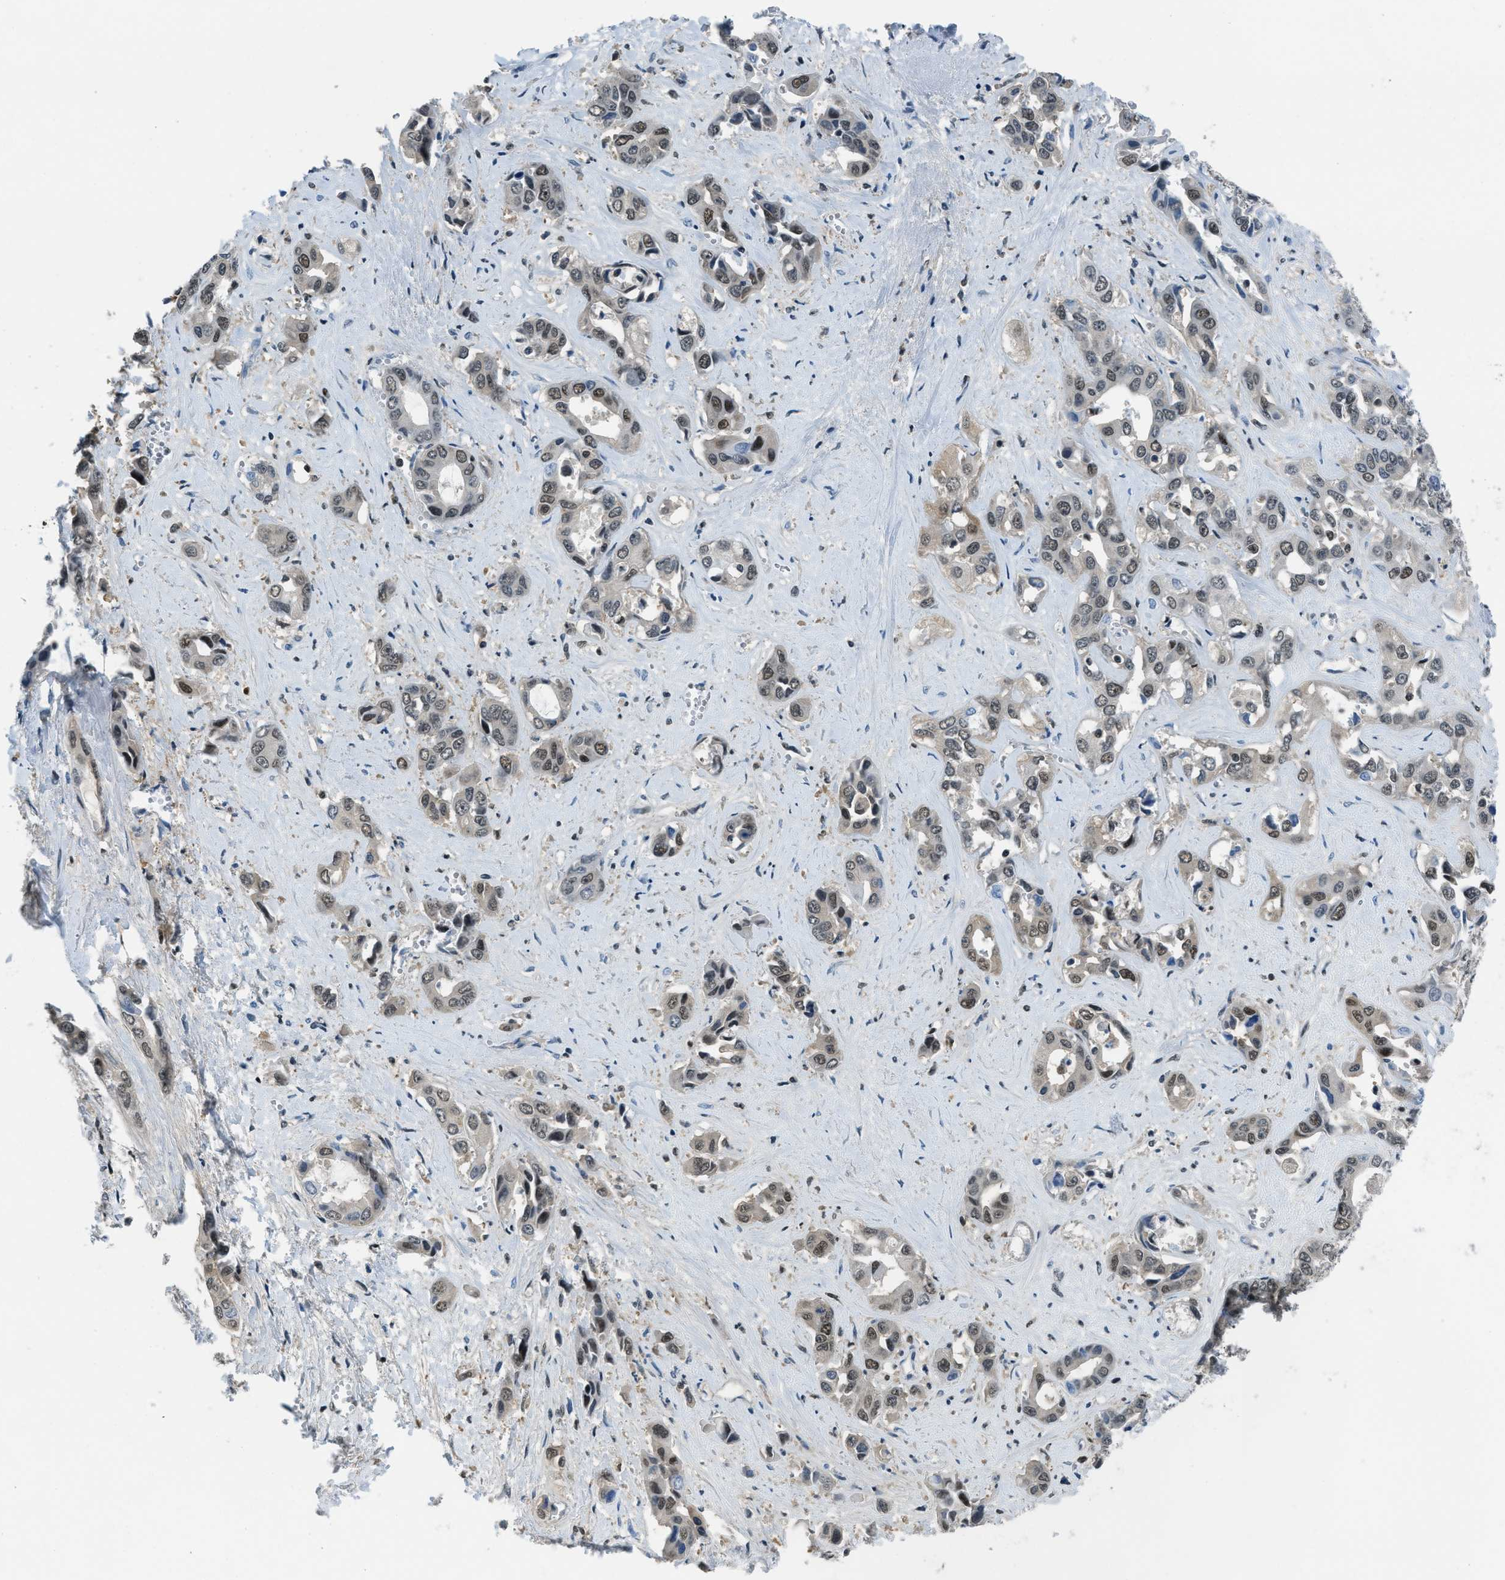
{"staining": {"intensity": "moderate", "quantity": "25%-75%", "location": "nuclear"}, "tissue": "liver cancer", "cell_type": "Tumor cells", "image_type": "cancer", "snomed": [{"axis": "morphology", "description": "Cholangiocarcinoma"}, {"axis": "topography", "description": "Liver"}], "caption": "Liver cancer (cholangiocarcinoma) stained with immunohistochemistry (IHC) demonstrates moderate nuclear staining in about 25%-75% of tumor cells.", "gene": "OGFR", "patient": {"sex": "female", "age": 52}}